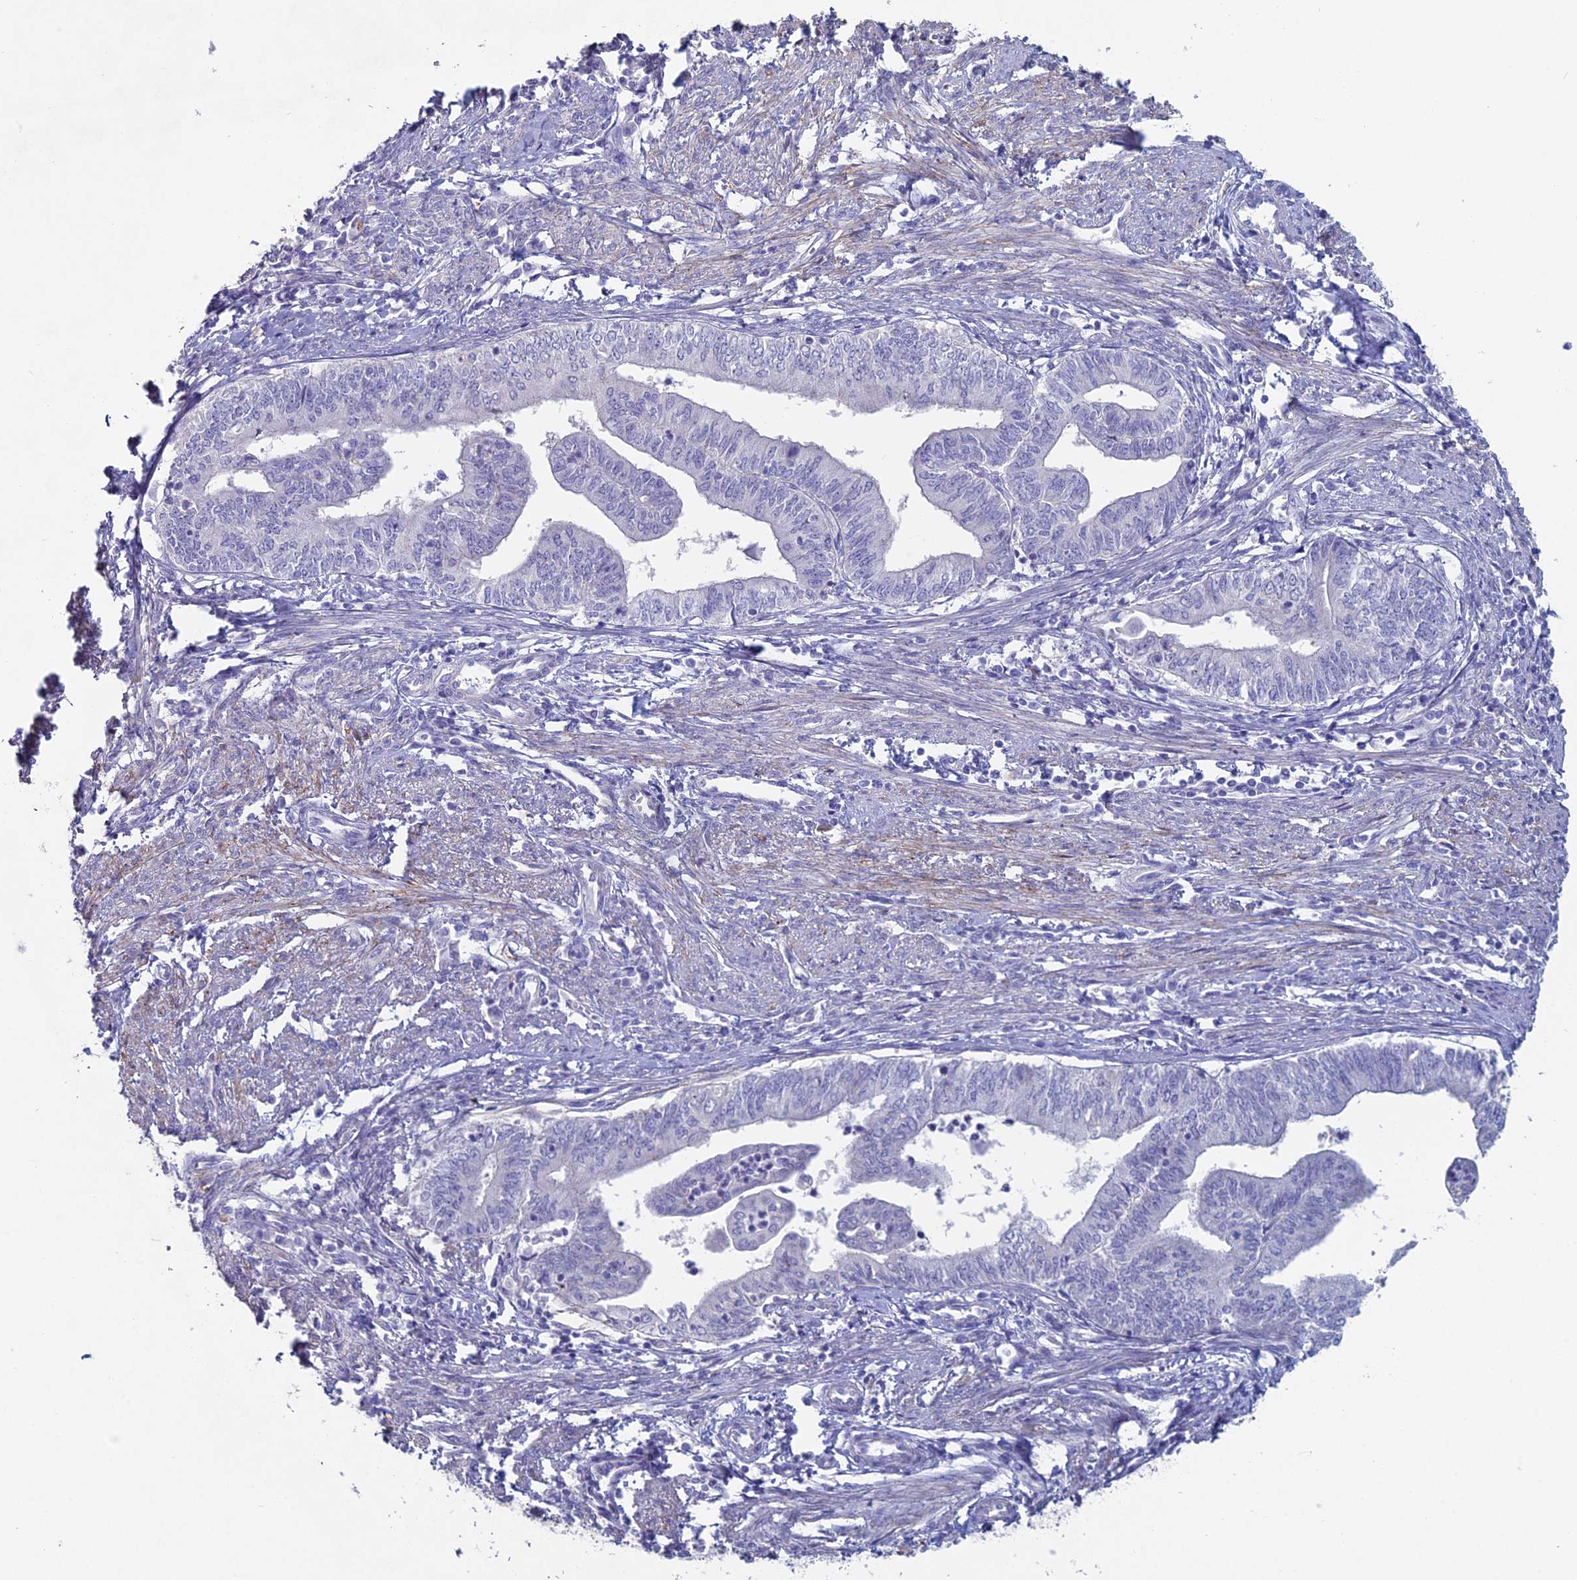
{"staining": {"intensity": "negative", "quantity": "none", "location": "none"}, "tissue": "endometrial cancer", "cell_type": "Tumor cells", "image_type": "cancer", "snomed": [{"axis": "morphology", "description": "Adenocarcinoma, NOS"}, {"axis": "topography", "description": "Endometrium"}], "caption": "There is no significant staining in tumor cells of endometrial adenocarcinoma. (DAB (3,3'-diaminobenzidine) IHC, high magnification).", "gene": "NCAM1", "patient": {"sex": "female", "age": 66}}